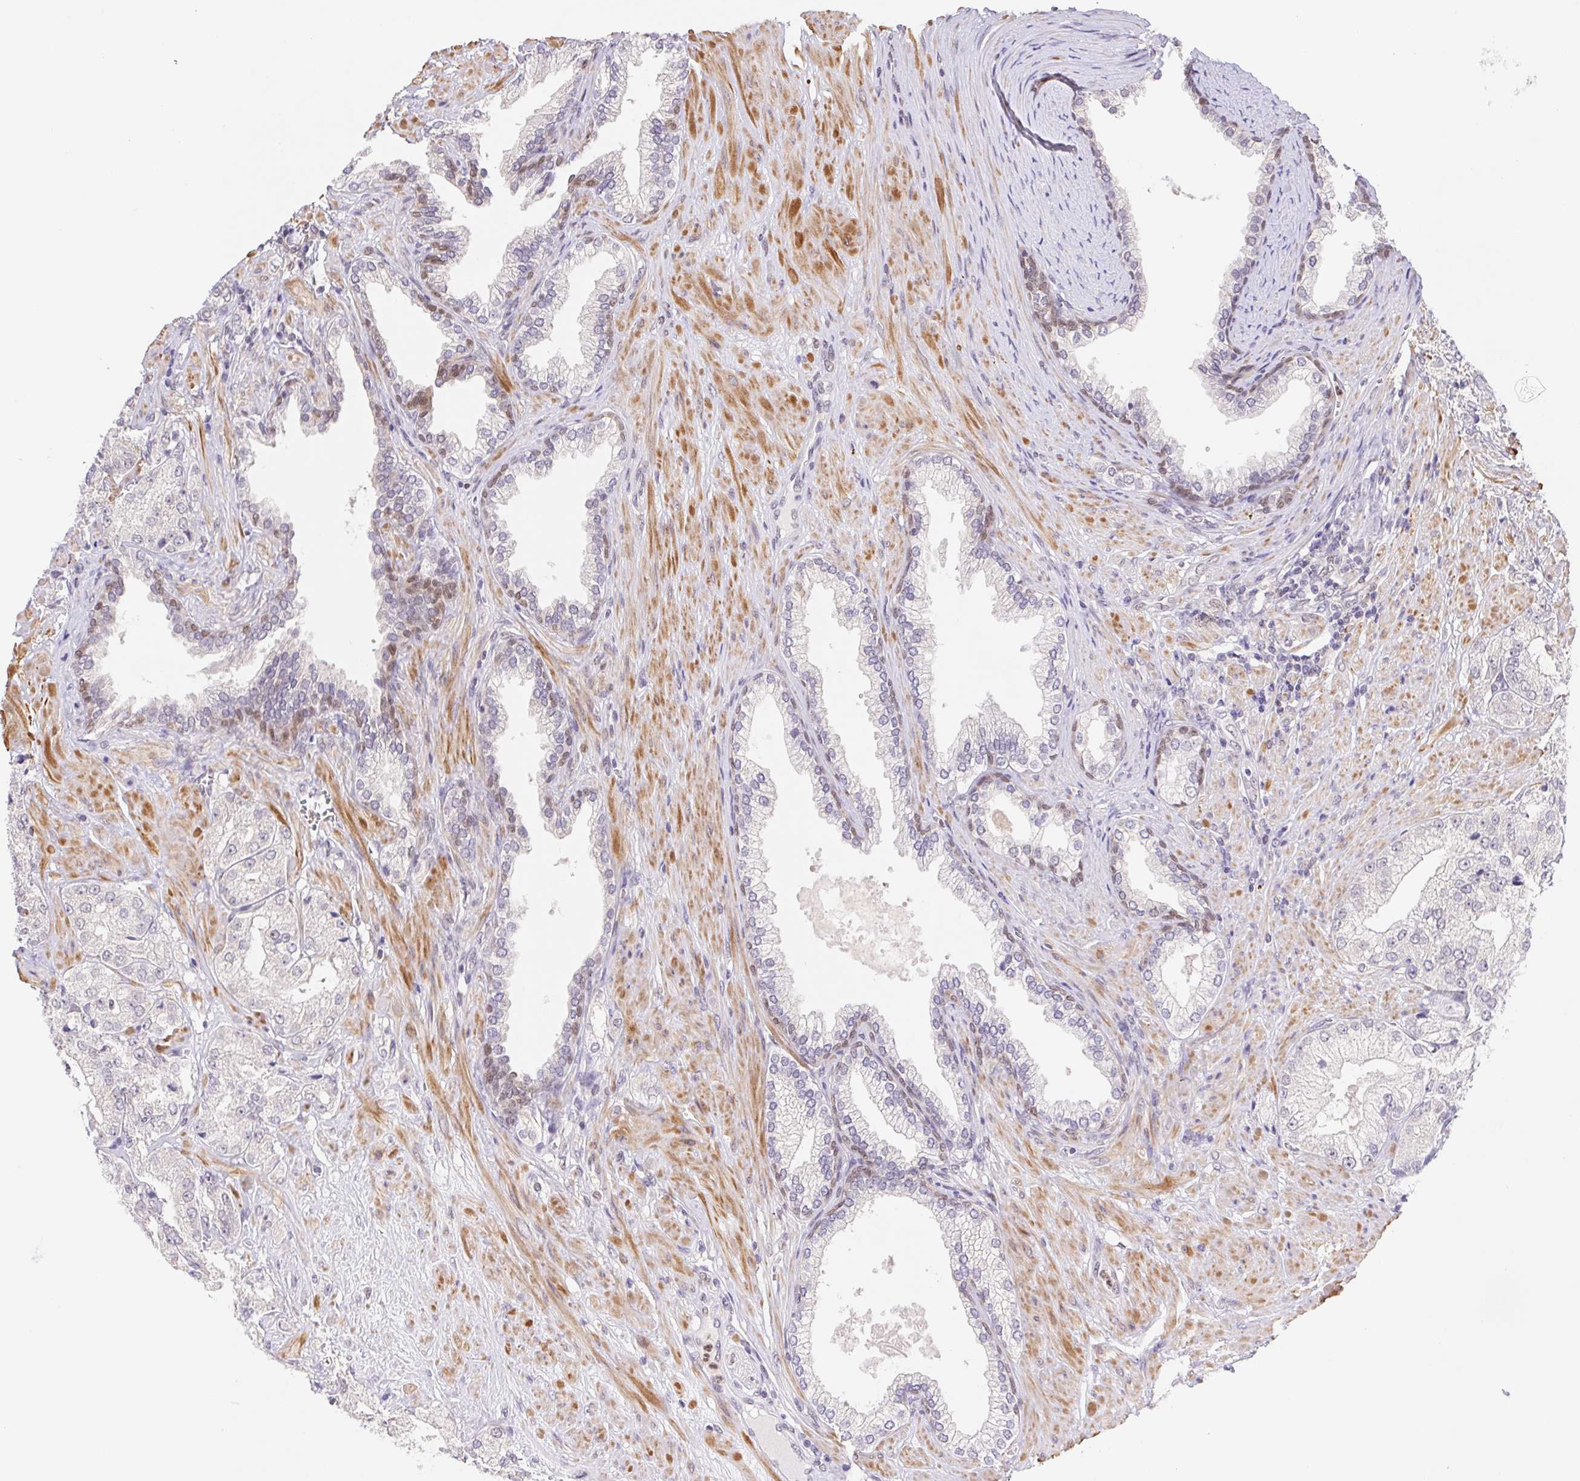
{"staining": {"intensity": "negative", "quantity": "none", "location": "none"}, "tissue": "prostate cancer", "cell_type": "Tumor cells", "image_type": "cancer", "snomed": [{"axis": "morphology", "description": "Adenocarcinoma, High grade"}, {"axis": "topography", "description": "Prostate"}], "caption": "IHC image of prostate high-grade adenocarcinoma stained for a protein (brown), which demonstrates no expression in tumor cells. Brightfield microscopy of IHC stained with DAB (3,3'-diaminobenzidine) (brown) and hematoxylin (blue), captured at high magnification.", "gene": "L3MBTL4", "patient": {"sex": "male", "age": 68}}